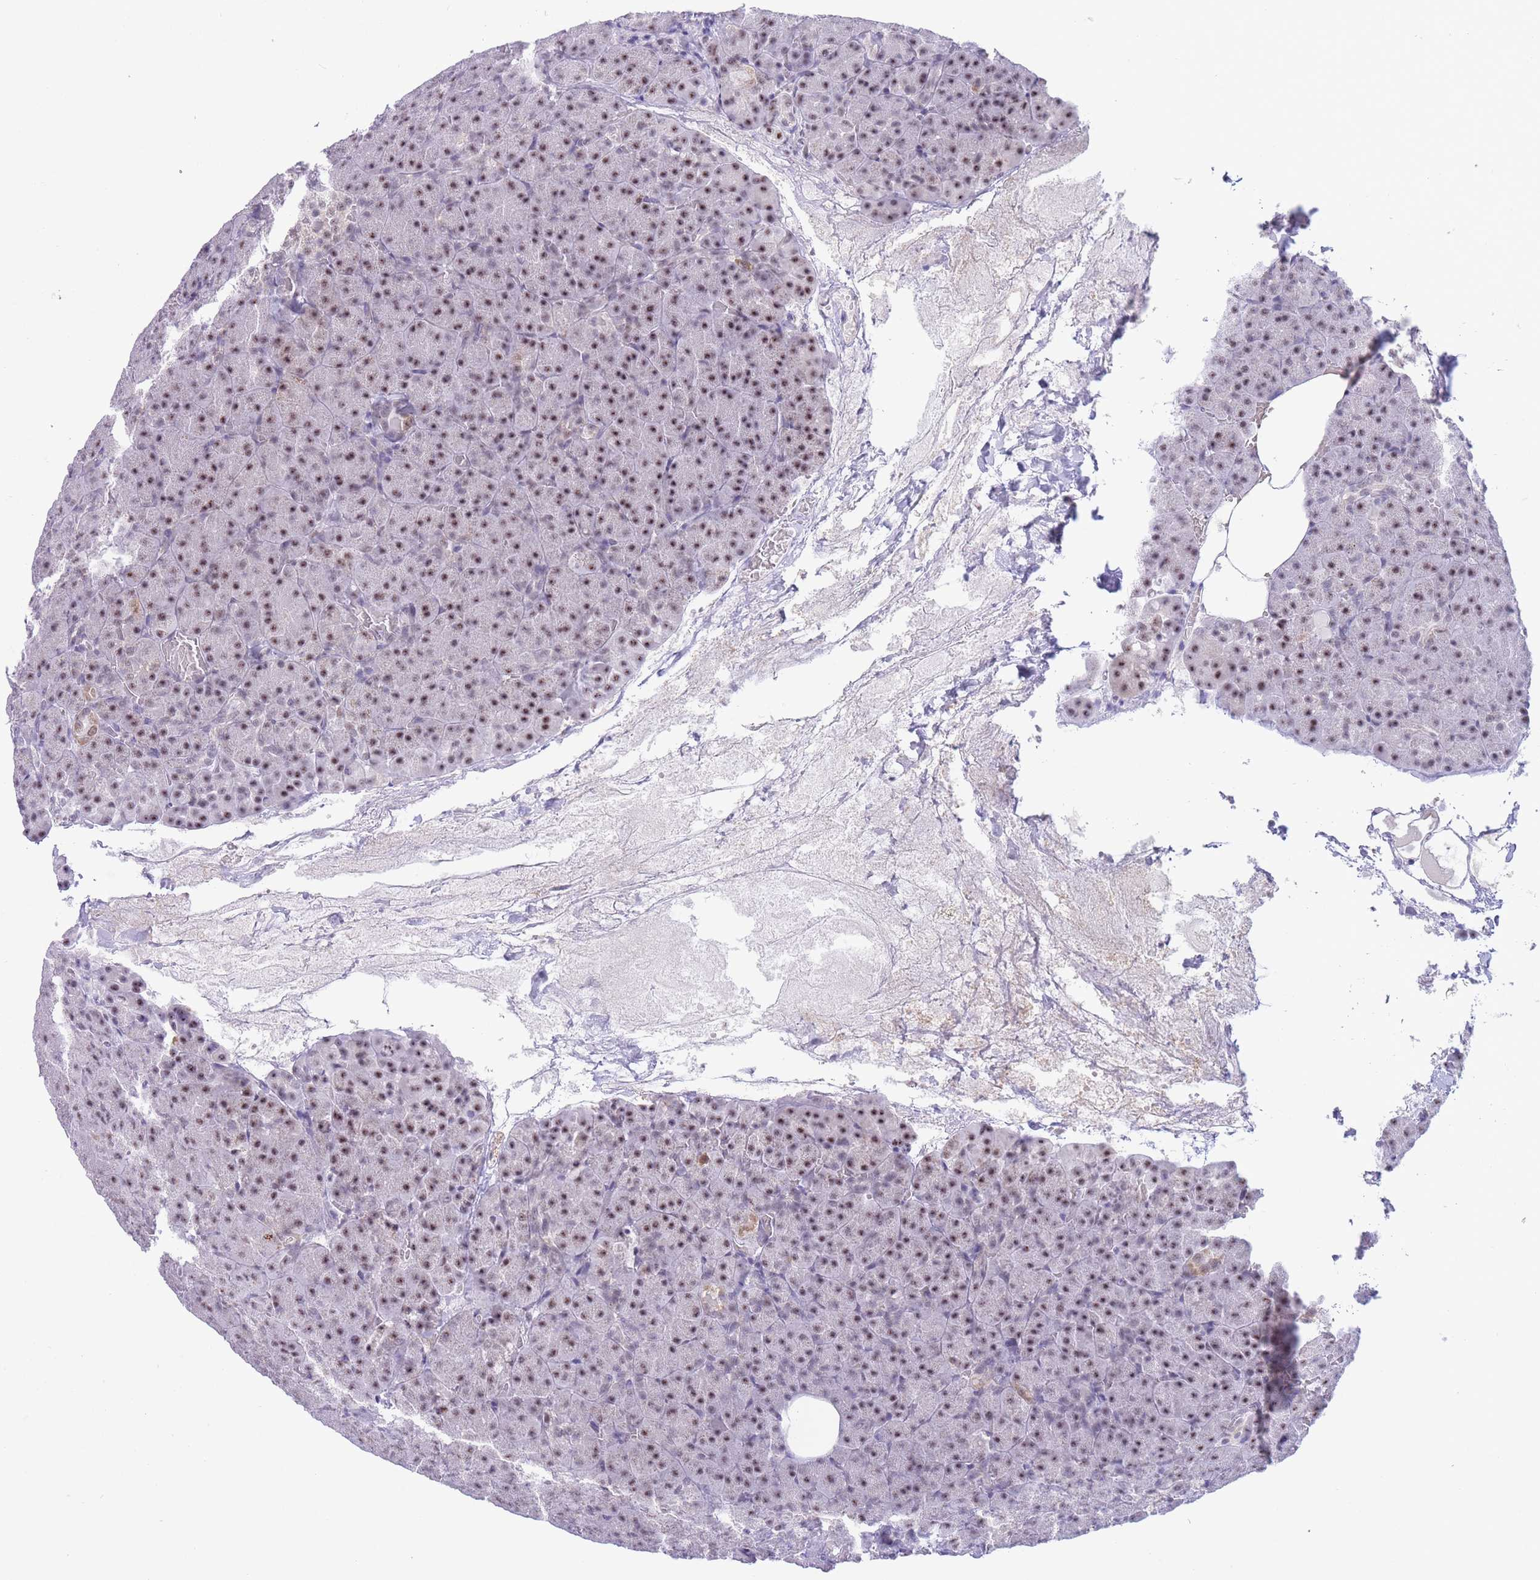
{"staining": {"intensity": "moderate", "quantity": ">75%", "location": "nuclear"}, "tissue": "pancreas", "cell_type": "Exocrine glandular cells", "image_type": "normal", "snomed": [{"axis": "morphology", "description": "Normal tissue, NOS"}, {"axis": "topography", "description": "Pancreas"}], "caption": "About >75% of exocrine glandular cells in normal pancreas exhibit moderate nuclear protein positivity as visualized by brown immunohistochemical staining.", "gene": "CYP2B6", "patient": {"sex": "female", "age": 74}}